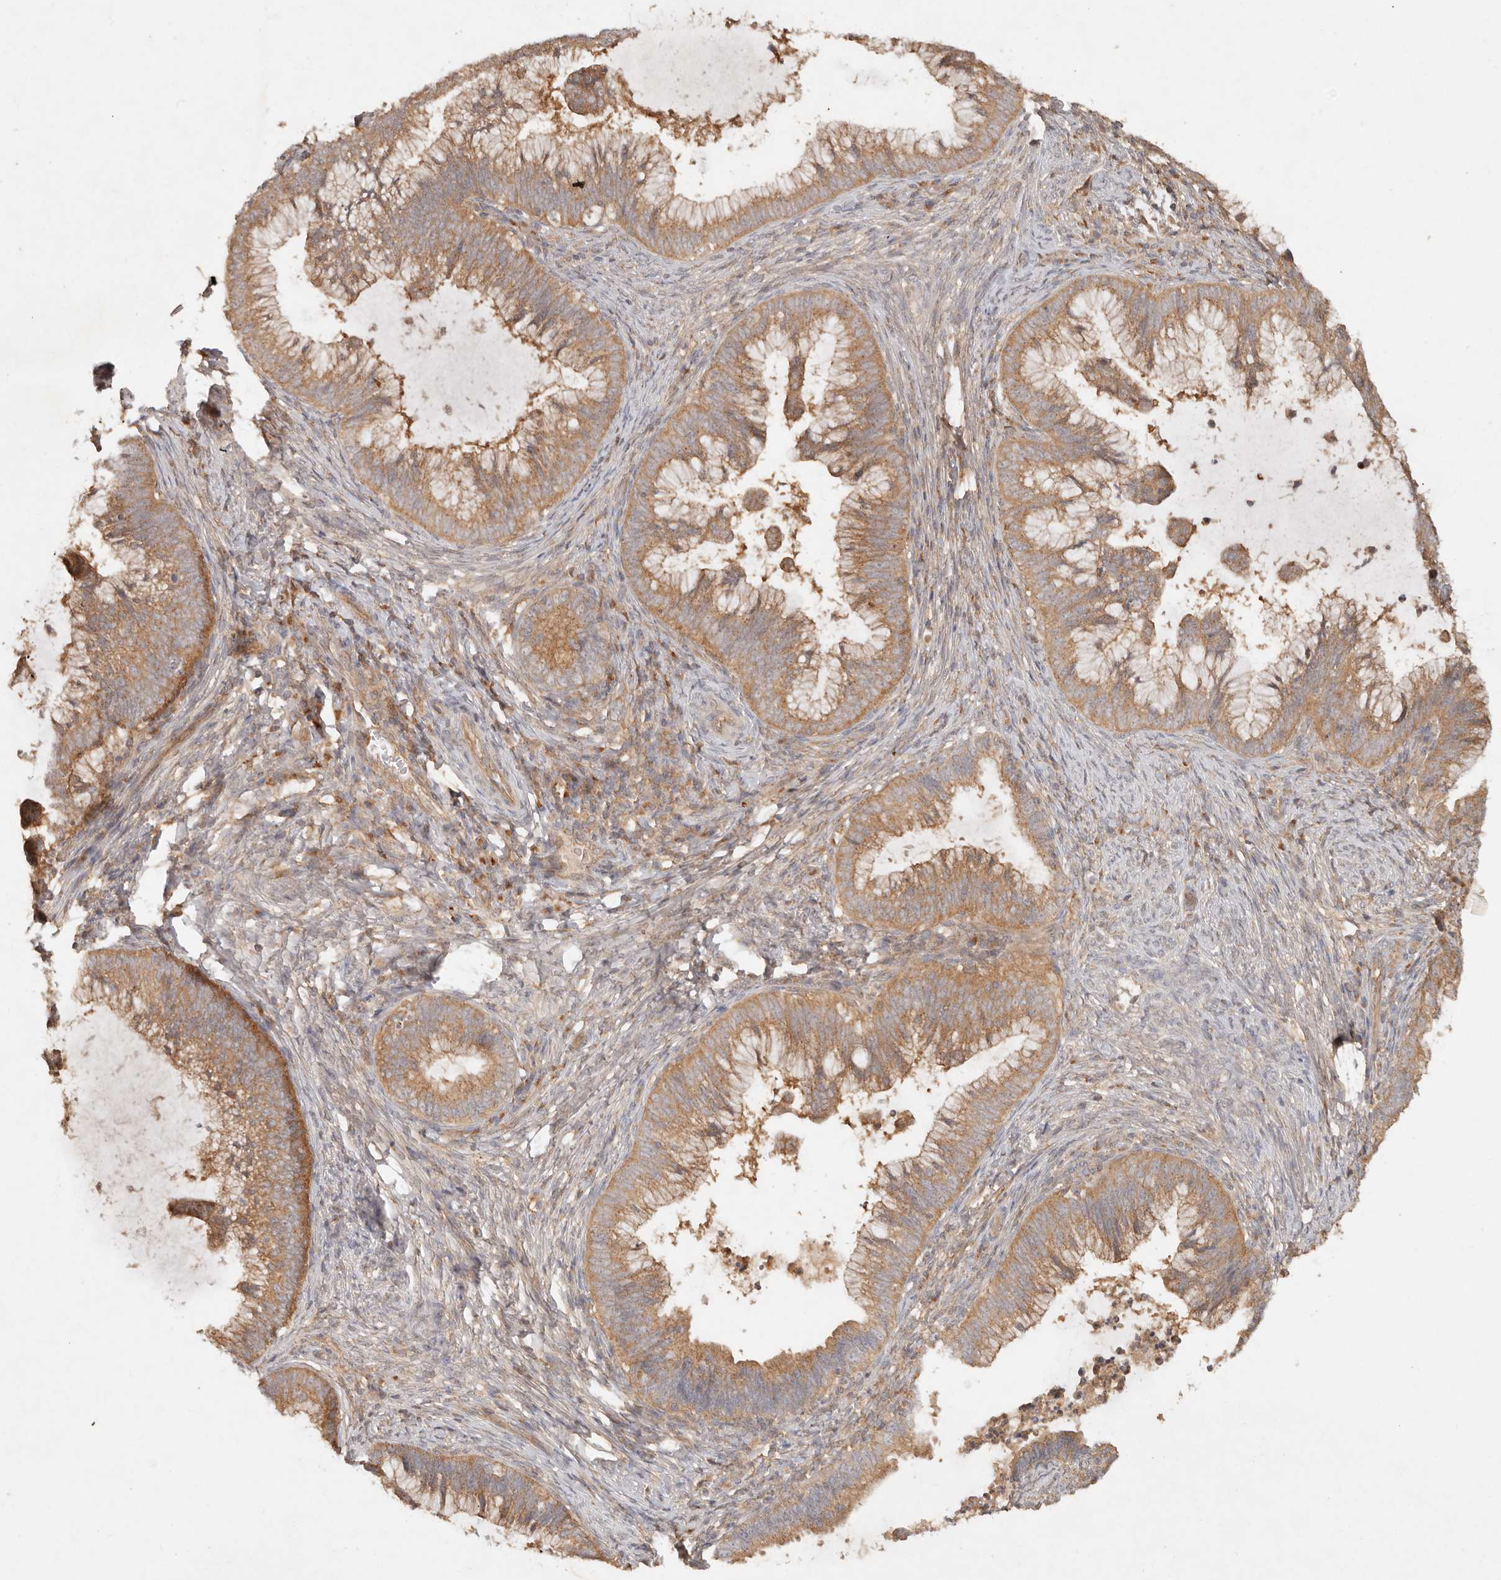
{"staining": {"intensity": "moderate", "quantity": ">75%", "location": "cytoplasmic/membranous"}, "tissue": "cervical cancer", "cell_type": "Tumor cells", "image_type": "cancer", "snomed": [{"axis": "morphology", "description": "Adenocarcinoma, NOS"}, {"axis": "topography", "description": "Cervix"}], "caption": "Immunohistochemical staining of cervical cancer (adenocarcinoma) reveals medium levels of moderate cytoplasmic/membranous protein staining in about >75% of tumor cells.", "gene": "HECTD3", "patient": {"sex": "female", "age": 36}}